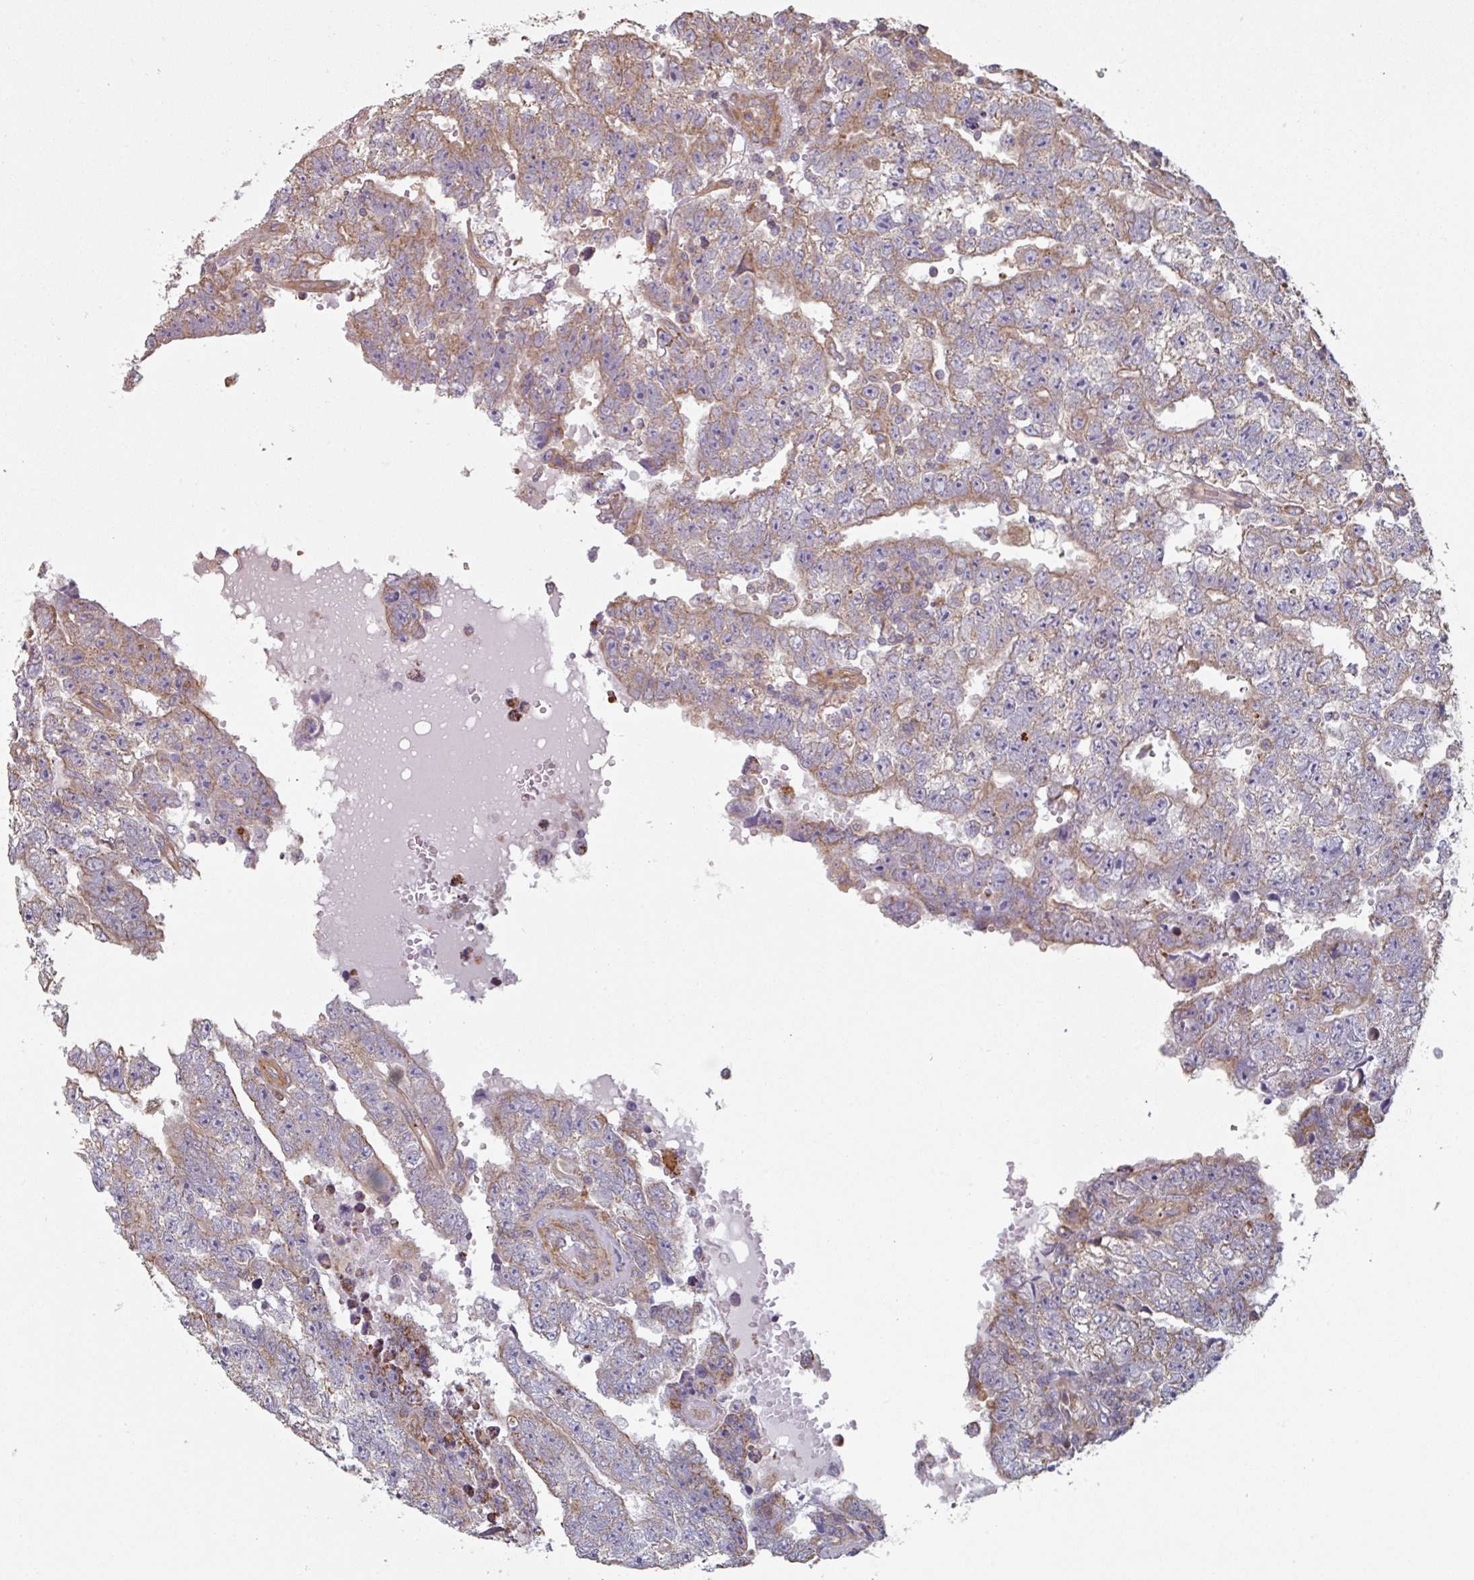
{"staining": {"intensity": "moderate", "quantity": "<25%", "location": "cytoplasmic/membranous"}, "tissue": "testis cancer", "cell_type": "Tumor cells", "image_type": "cancer", "snomed": [{"axis": "morphology", "description": "Carcinoma, Embryonal, NOS"}, {"axis": "topography", "description": "Testis"}], "caption": "A high-resolution image shows IHC staining of testis cancer, which demonstrates moderate cytoplasmic/membranous positivity in about <25% of tumor cells. Using DAB (3,3'-diaminobenzidine) (brown) and hematoxylin (blue) stains, captured at high magnification using brightfield microscopy.", "gene": "GSTA4", "patient": {"sex": "male", "age": 25}}